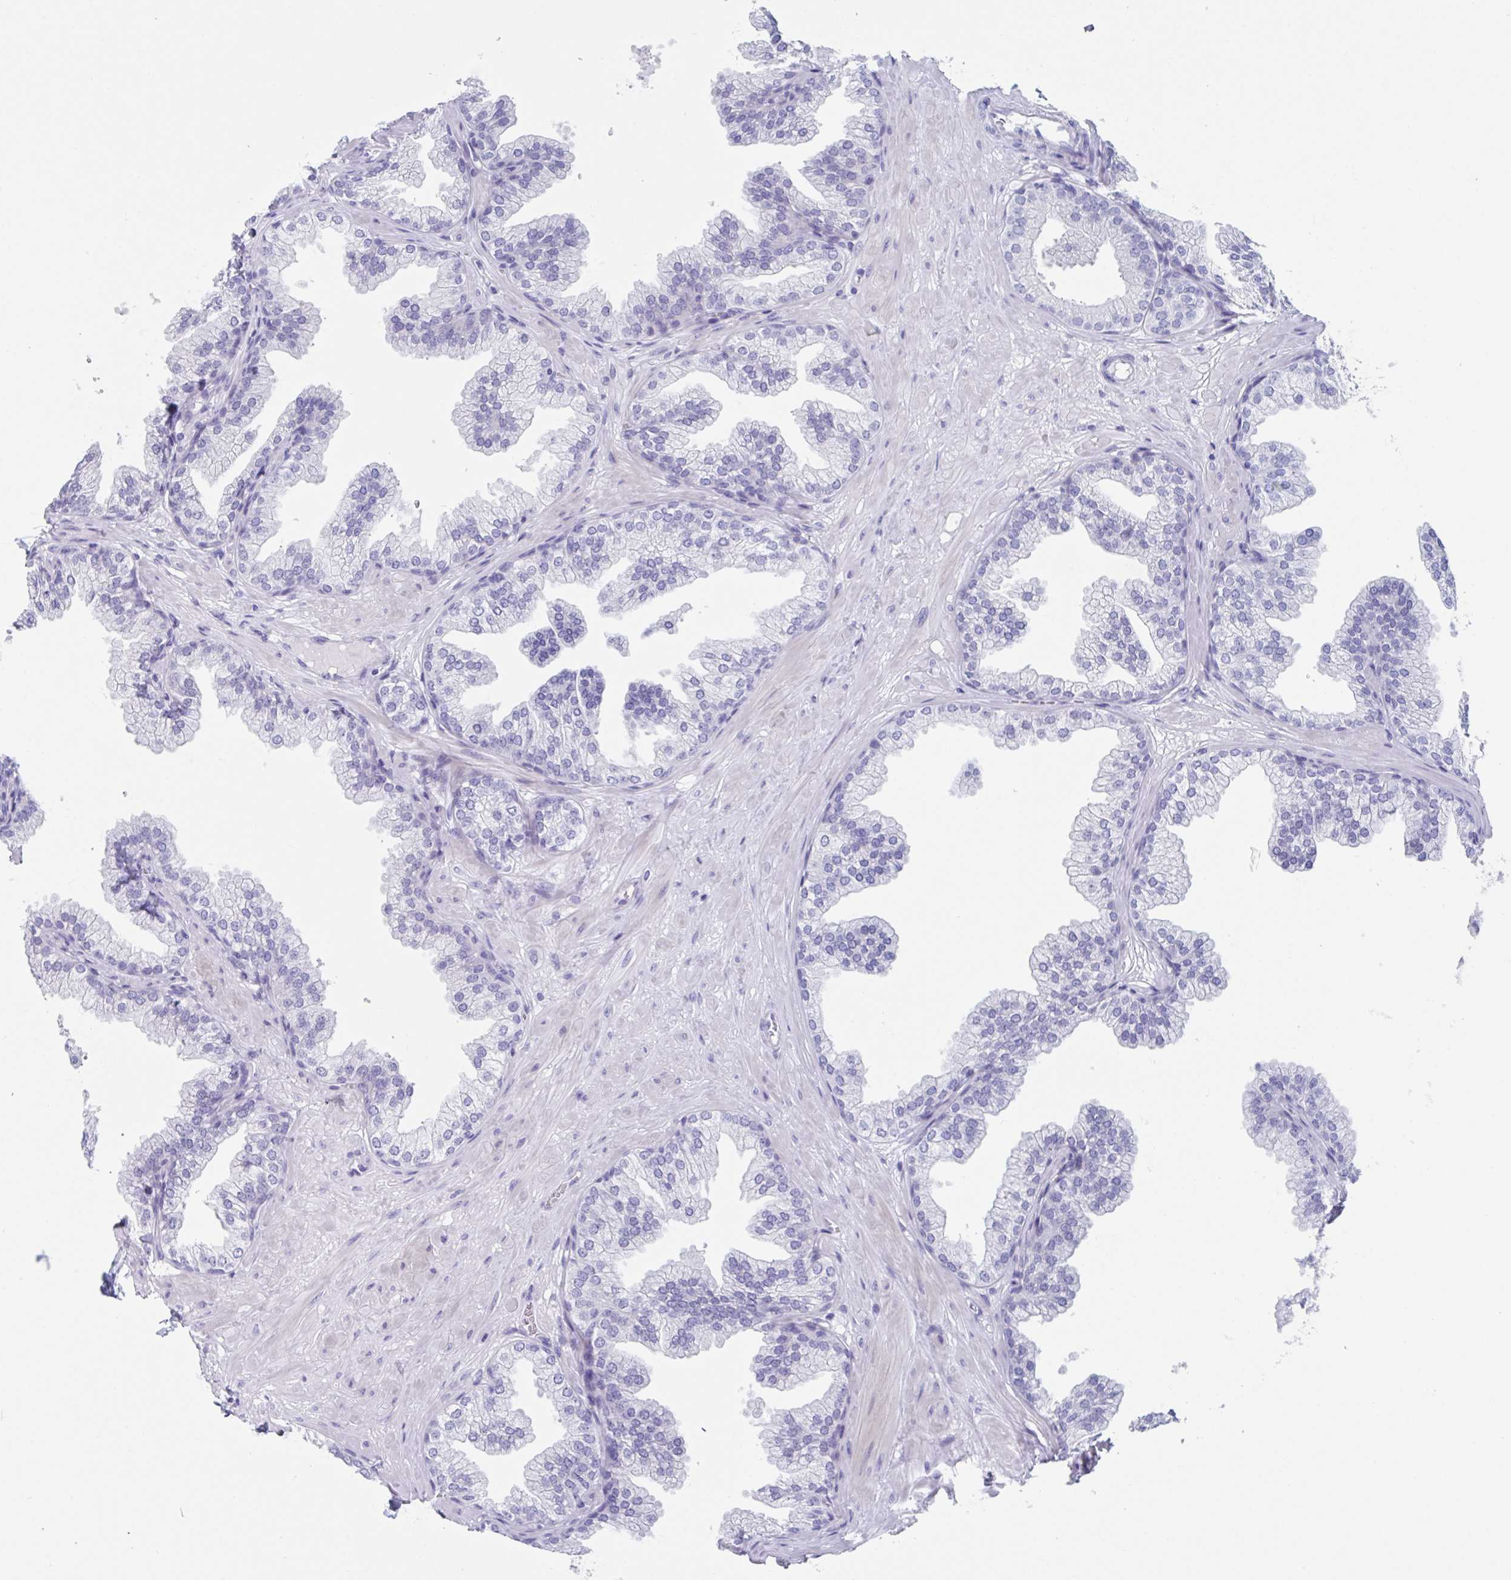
{"staining": {"intensity": "negative", "quantity": "none", "location": "none"}, "tissue": "prostate", "cell_type": "Glandular cells", "image_type": "normal", "snomed": [{"axis": "morphology", "description": "Normal tissue, NOS"}, {"axis": "topography", "description": "Prostate"}], "caption": "The immunohistochemistry histopathology image has no significant positivity in glandular cells of prostate. (DAB immunohistochemistry, high magnification).", "gene": "ZPBP", "patient": {"sex": "male", "age": 37}}